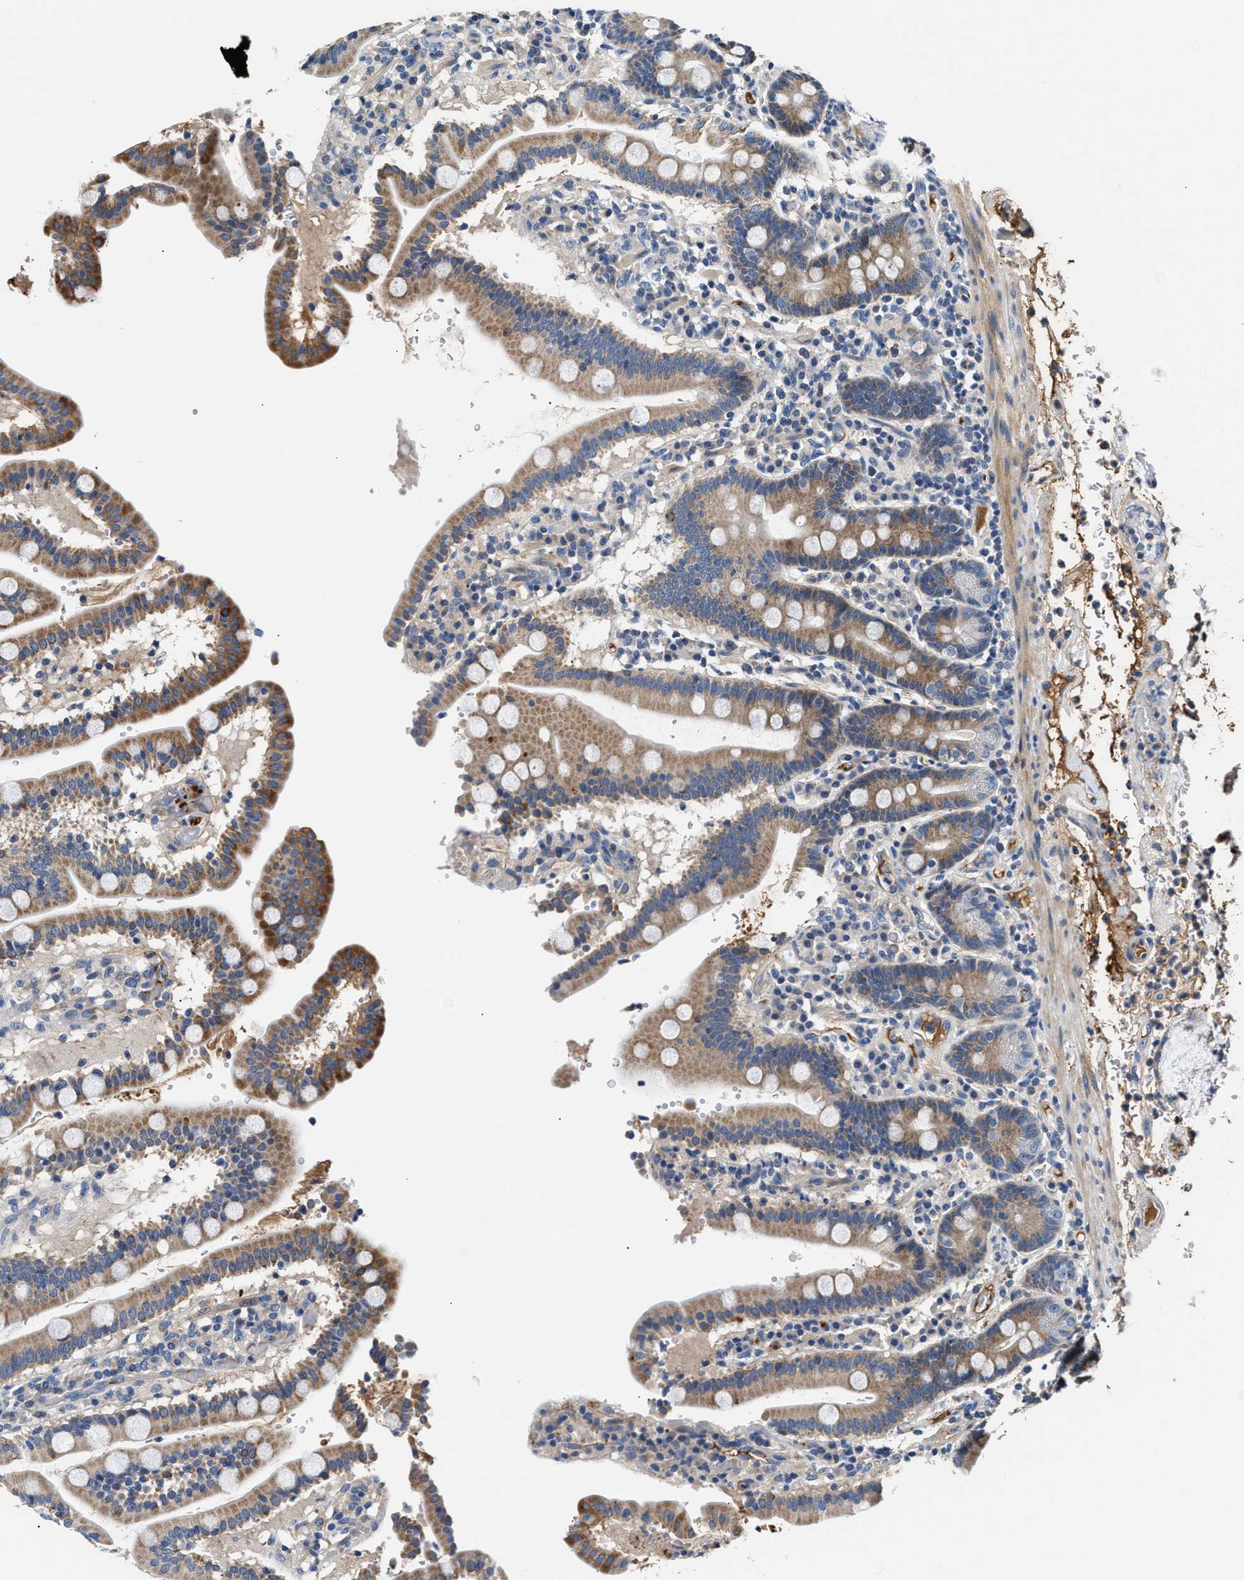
{"staining": {"intensity": "moderate", "quantity": ">75%", "location": "cytoplasmic/membranous"}, "tissue": "duodenum", "cell_type": "Glandular cells", "image_type": "normal", "snomed": [{"axis": "morphology", "description": "Normal tissue, NOS"}, {"axis": "topography", "description": "Small intestine, NOS"}], "caption": "Immunohistochemical staining of benign human duodenum exhibits >75% levels of moderate cytoplasmic/membranous protein staining in about >75% of glandular cells. (DAB (3,3'-diaminobenzidine) IHC with brightfield microscopy, high magnification).", "gene": "TUT7", "patient": {"sex": "female", "age": 71}}